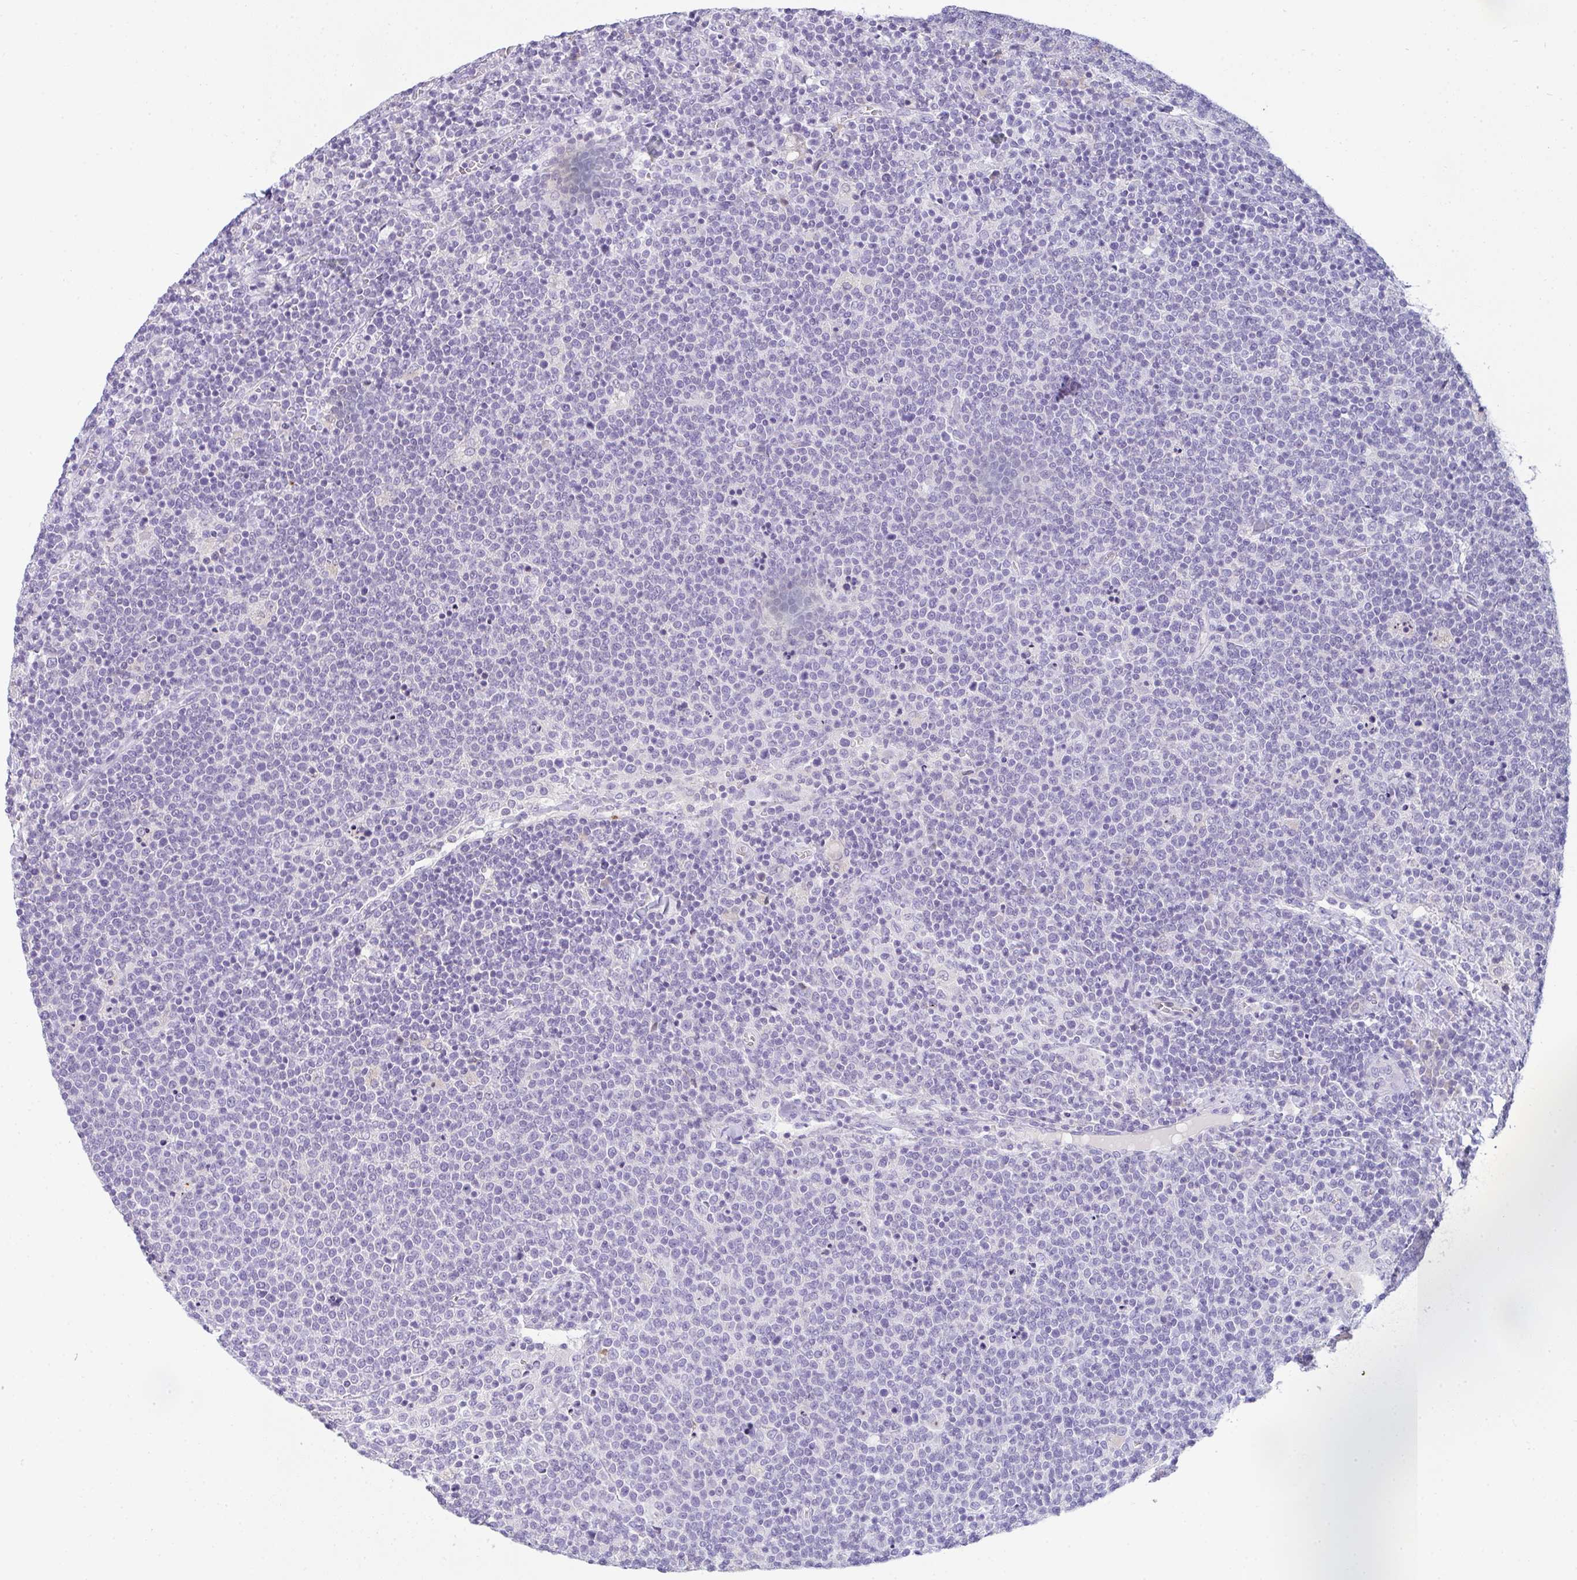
{"staining": {"intensity": "negative", "quantity": "none", "location": "none"}, "tissue": "lymphoma", "cell_type": "Tumor cells", "image_type": "cancer", "snomed": [{"axis": "morphology", "description": "Malignant lymphoma, non-Hodgkin's type, High grade"}, {"axis": "topography", "description": "Lymph node"}], "caption": "Human high-grade malignant lymphoma, non-Hodgkin's type stained for a protein using immunohistochemistry (IHC) reveals no staining in tumor cells.", "gene": "COX7B", "patient": {"sex": "male", "age": 61}}